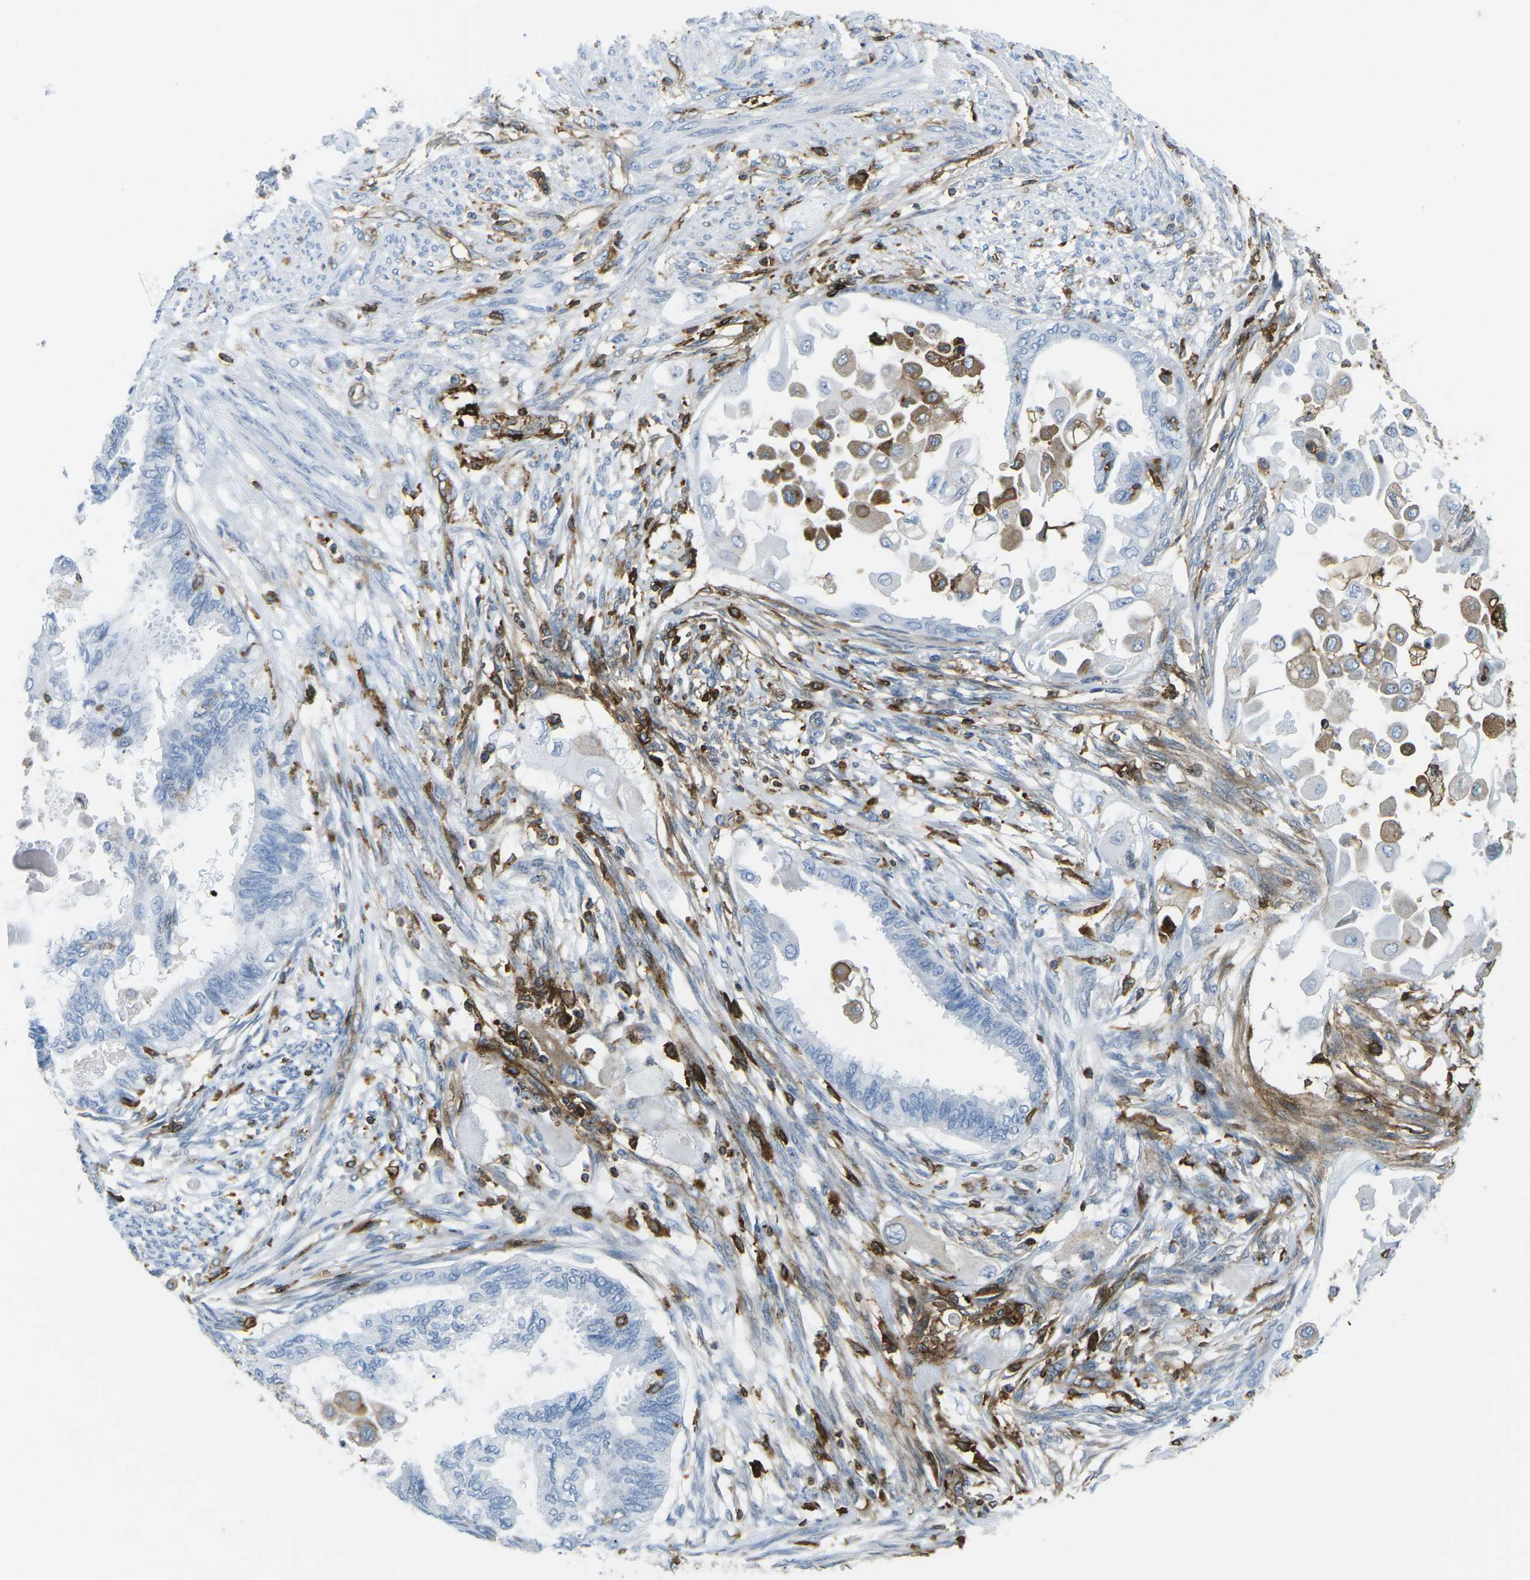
{"staining": {"intensity": "negative", "quantity": "none", "location": "none"}, "tissue": "cervical cancer", "cell_type": "Tumor cells", "image_type": "cancer", "snomed": [{"axis": "morphology", "description": "Normal tissue, NOS"}, {"axis": "morphology", "description": "Adenocarcinoma, NOS"}, {"axis": "topography", "description": "Cervix"}, {"axis": "topography", "description": "Endometrium"}], "caption": "There is no significant positivity in tumor cells of adenocarcinoma (cervical).", "gene": "HLA-B", "patient": {"sex": "female", "age": 86}}